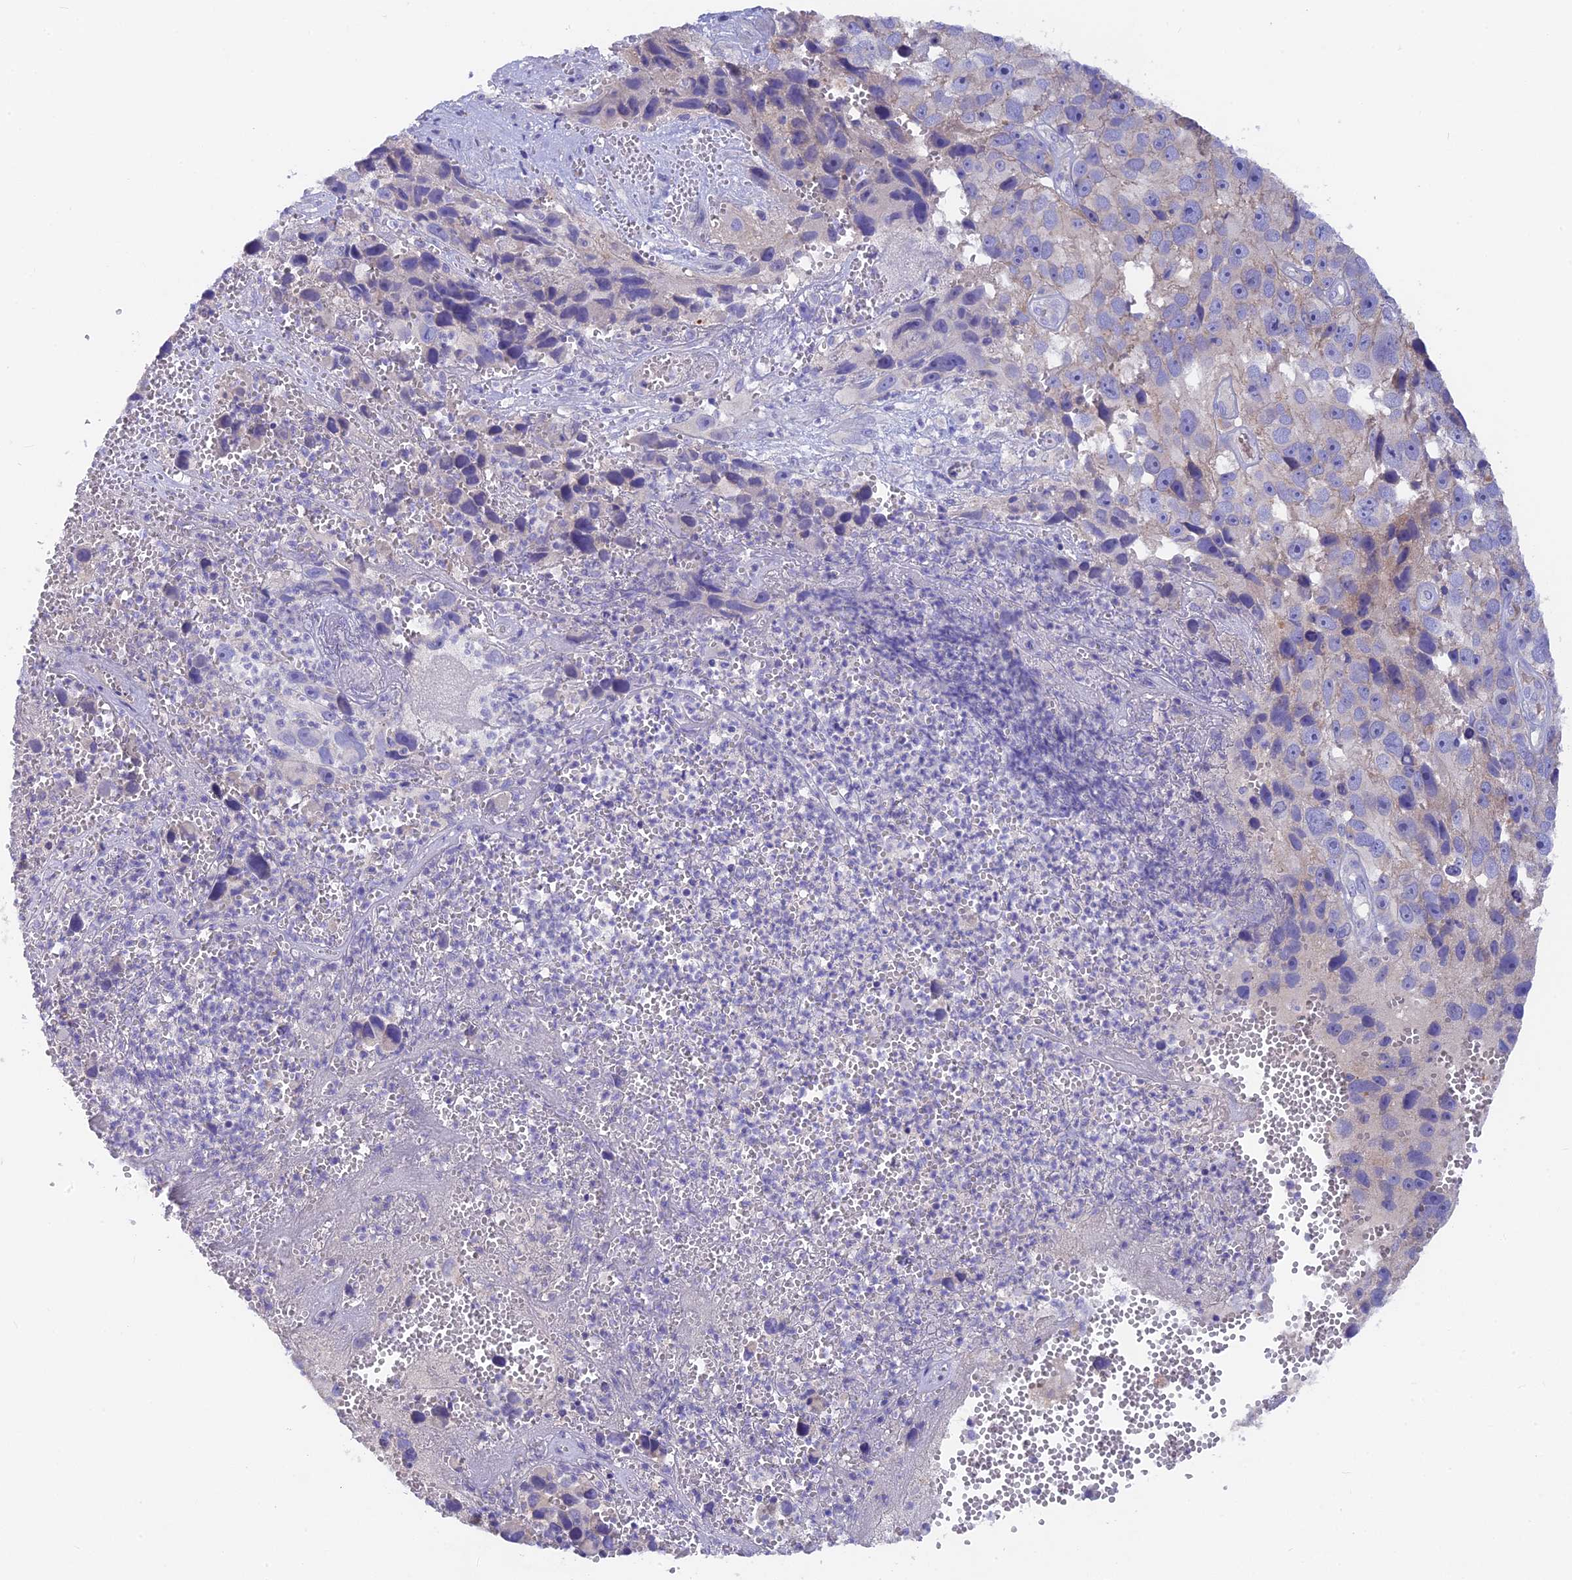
{"staining": {"intensity": "negative", "quantity": "none", "location": "none"}, "tissue": "melanoma", "cell_type": "Tumor cells", "image_type": "cancer", "snomed": [{"axis": "morphology", "description": "Malignant melanoma, NOS"}, {"axis": "topography", "description": "Skin"}], "caption": "The micrograph demonstrates no staining of tumor cells in malignant melanoma.", "gene": "PZP", "patient": {"sex": "male", "age": 84}}